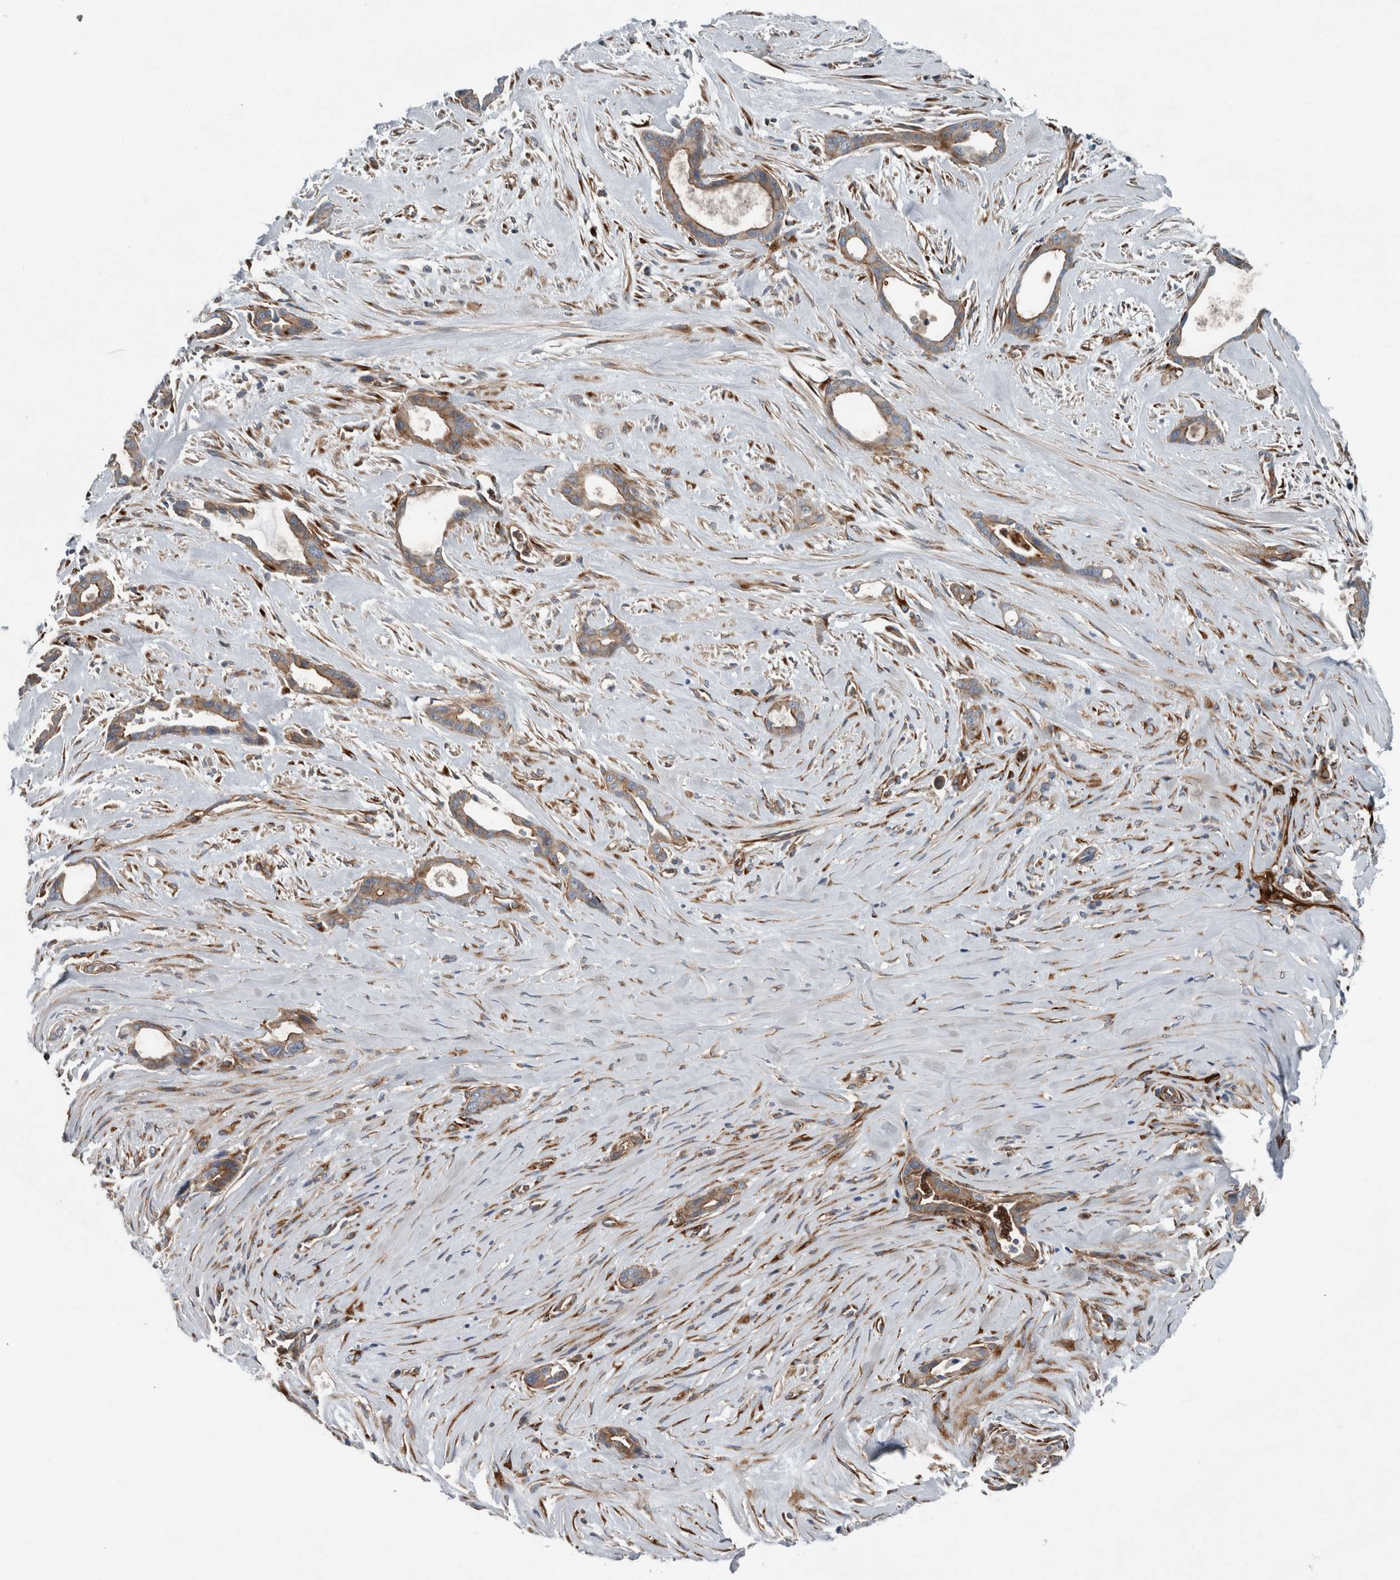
{"staining": {"intensity": "moderate", "quantity": ">75%", "location": "cytoplasmic/membranous"}, "tissue": "liver cancer", "cell_type": "Tumor cells", "image_type": "cancer", "snomed": [{"axis": "morphology", "description": "Cholangiocarcinoma"}, {"axis": "topography", "description": "Liver"}], "caption": "A medium amount of moderate cytoplasmic/membranous expression is identified in about >75% of tumor cells in liver cancer tissue. (DAB (3,3'-diaminobenzidine) IHC, brown staining for protein, blue staining for nuclei).", "gene": "GLT8D2", "patient": {"sex": "female", "age": 55}}